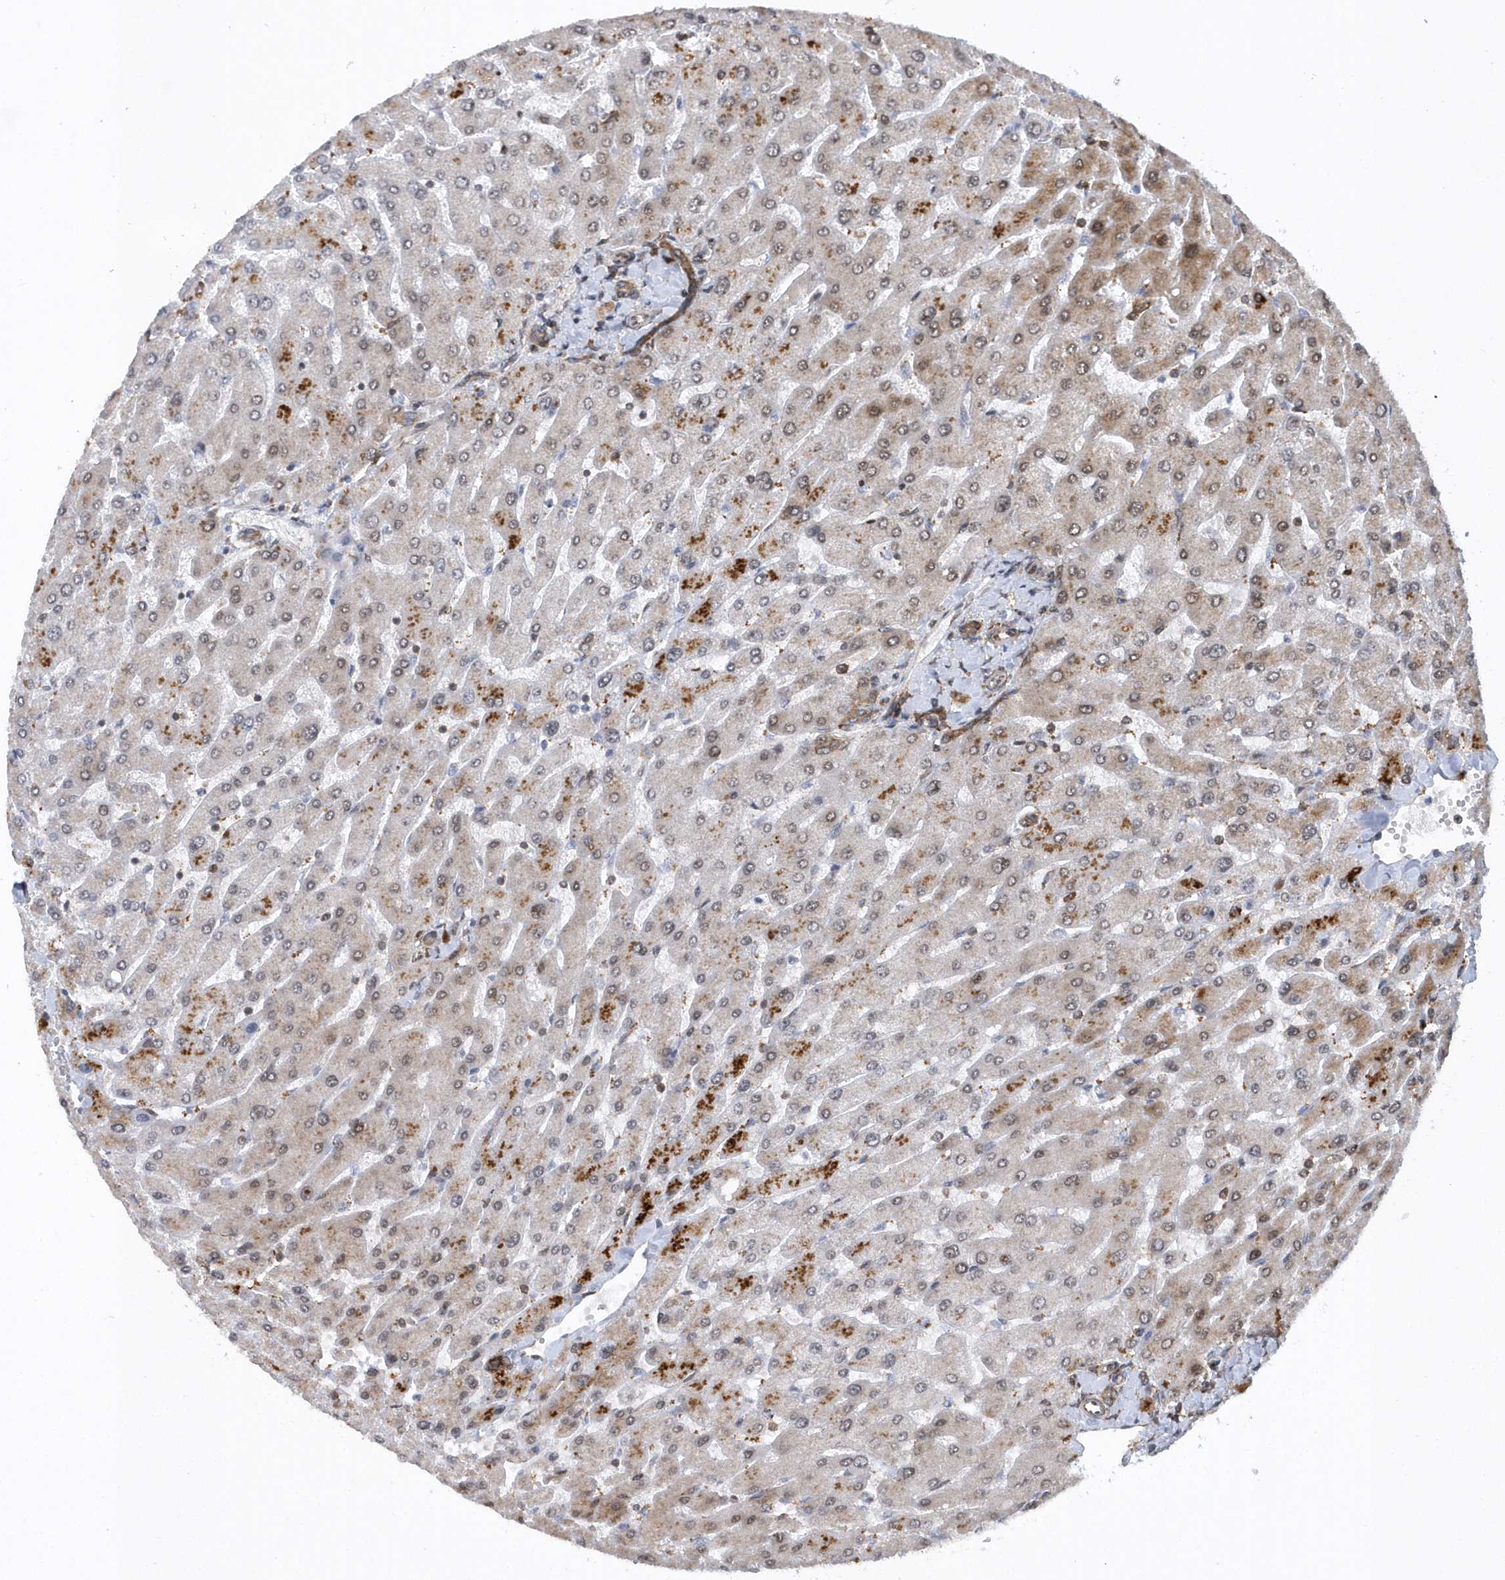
{"staining": {"intensity": "moderate", "quantity": "25%-75%", "location": "cytoplasmic/membranous"}, "tissue": "liver", "cell_type": "Cholangiocytes", "image_type": "normal", "snomed": [{"axis": "morphology", "description": "Normal tissue, NOS"}, {"axis": "topography", "description": "Liver"}], "caption": "Protein staining of unremarkable liver demonstrates moderate cytoplasmic/membranous positivity in approximately 25%-75% of cholangiocytes.", "gene": "PHF1", "patient": {"sex": "male", "age": 55}}